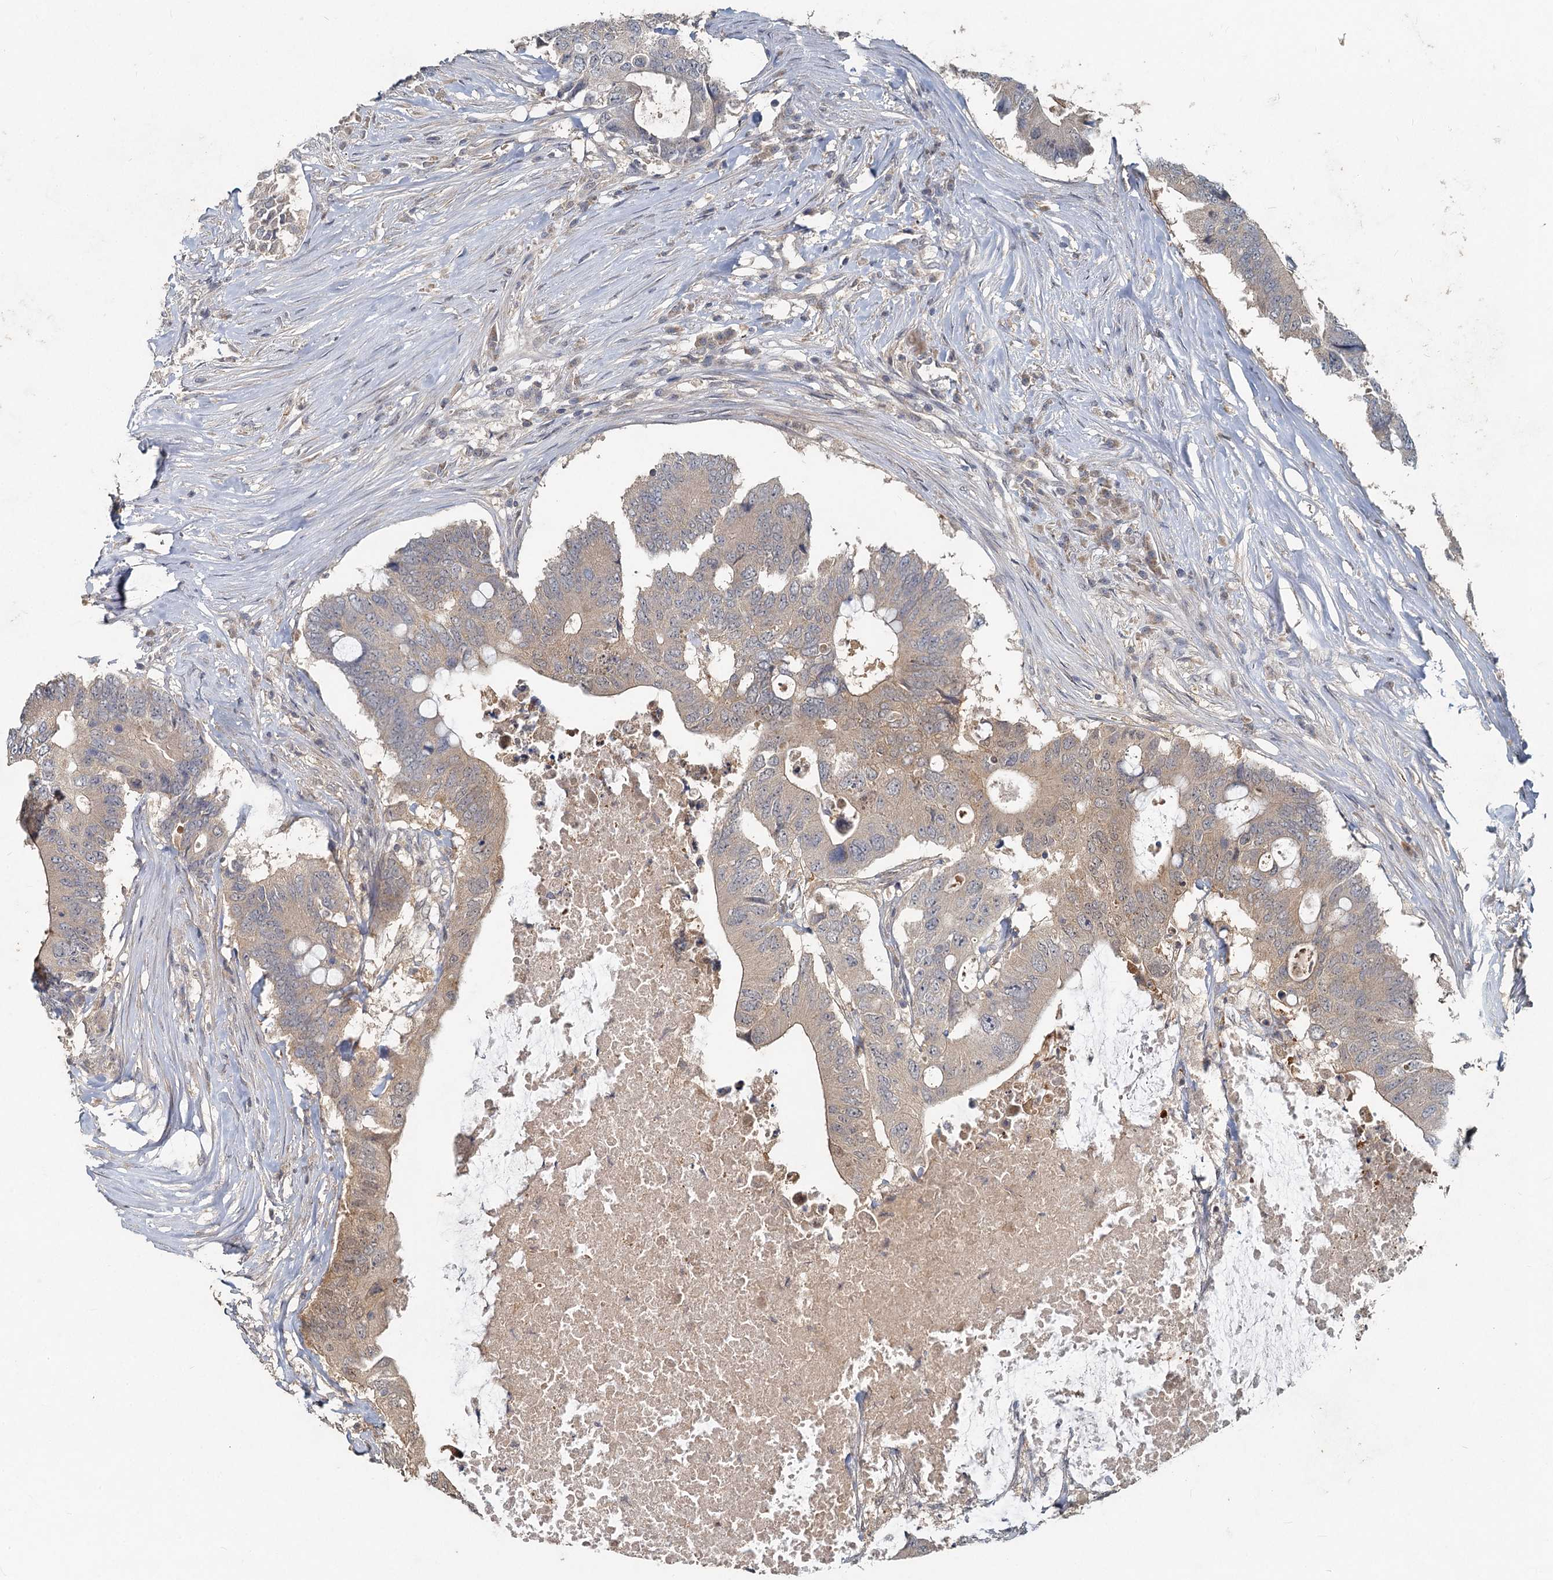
{"staining": {"intensity": "weak", "quantity": "25%-75%", "location": "cytoplasmic/membranous"}, "tissue": "colorectal cancer", "cell_type": "Tumor cells", "image_type": "cancer", "snomed": [{"axis": "morphology", "description": "Adenocarcinoma, NOS"}, {"axis": "topography", "description": "Colon"}], "caption": "Immunohistochemical staining of colorectal adenocarcinoma shows weak cytoplasmic/membranous protein expression in about 25%-75% of tumor cells.", "gene": "HERC3", "patient": {"sex": "male", "age": 71}}